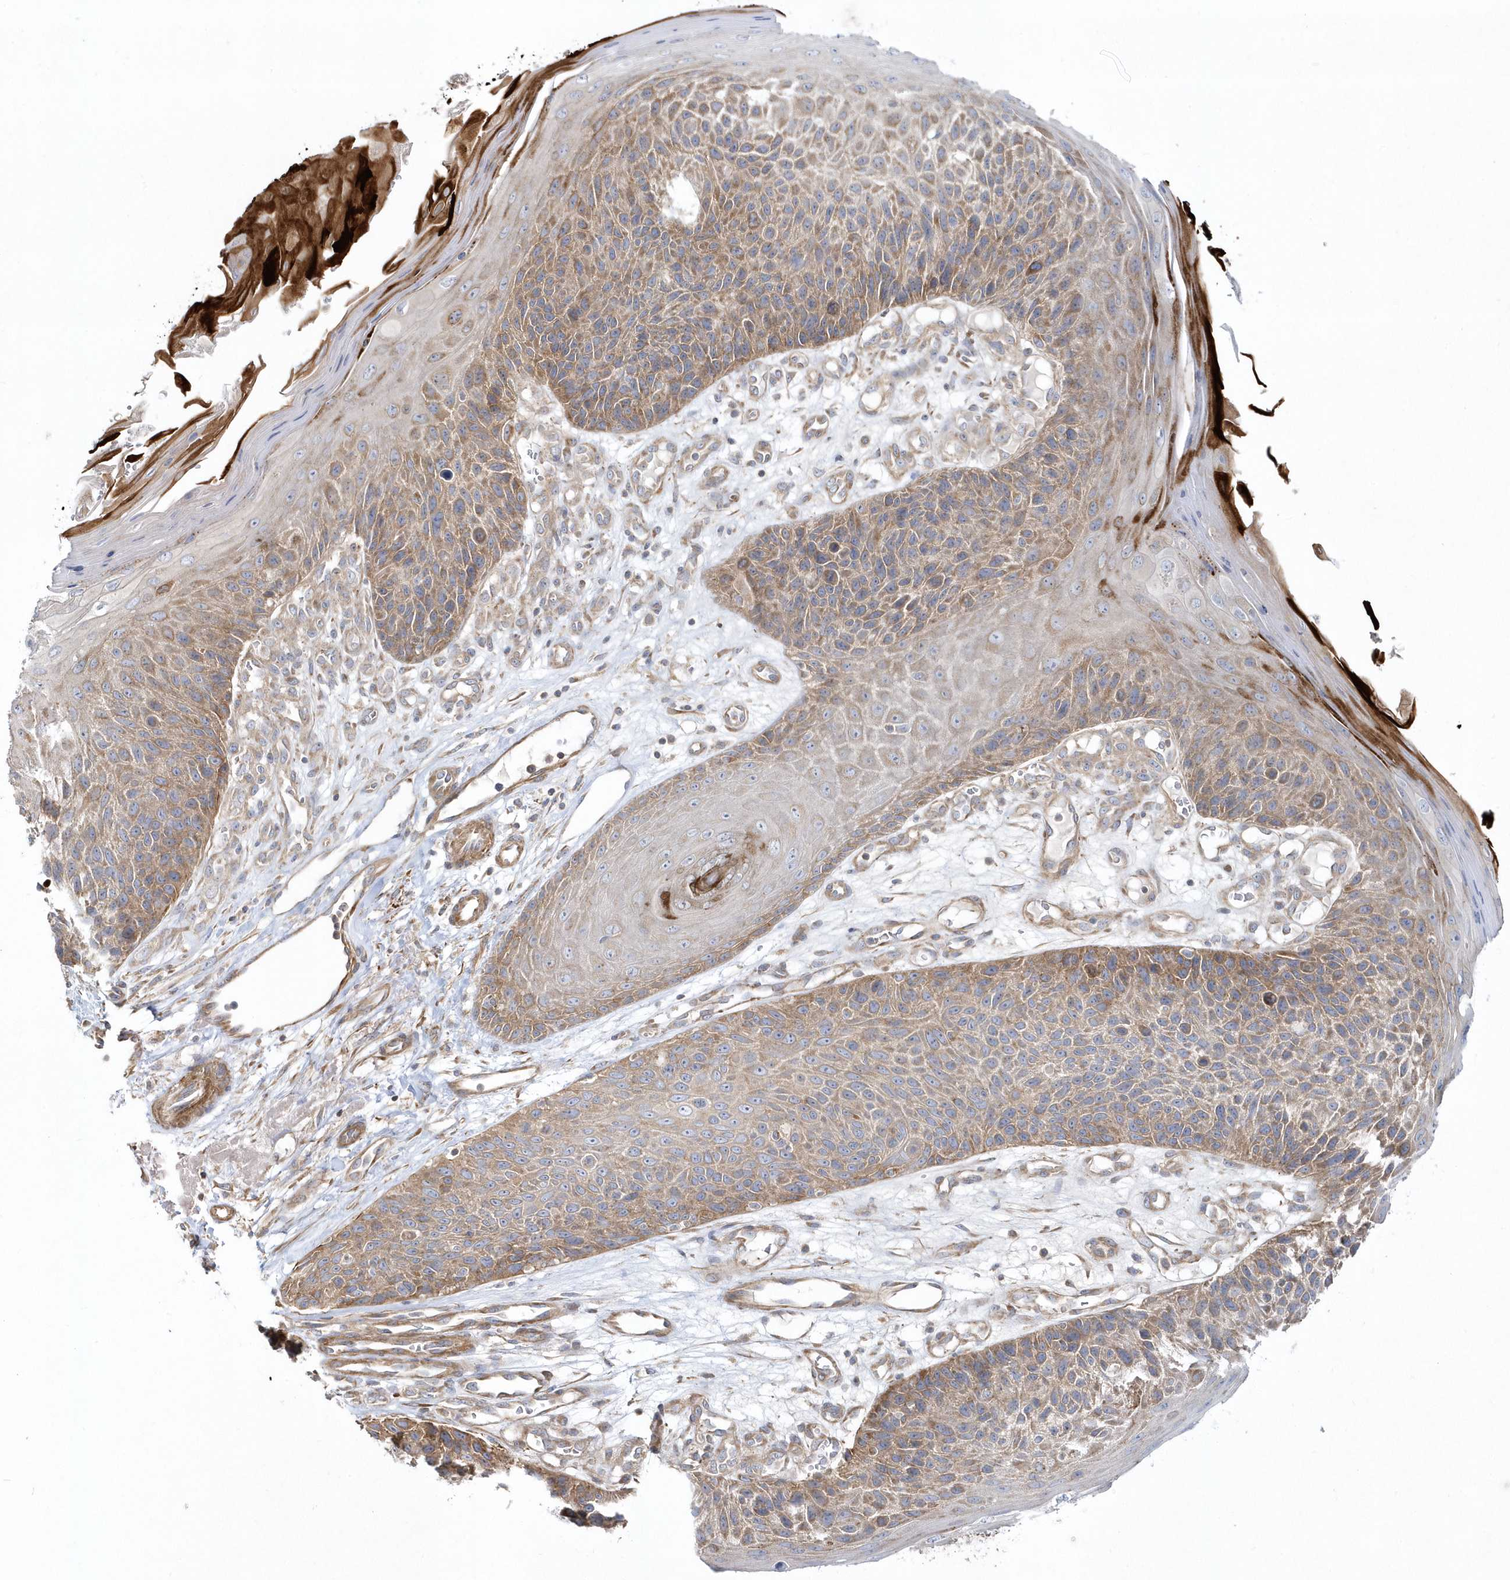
{"staining": {"intensity": "moderate", "quantity": "25%-75%", "location": "cytoplasmic/membranous"}, "tissue": "skin cancer", "cell_type": "Tumor cells", "image_type": "cancer", "snomed": [{"axis": "morphology", "description": "Squamous cell carcinoma, NOS"}, {"axis": "topography", "description": "Skin"}], "caption": "Human skin cancer stained with a brown dye exhibits moderate cytoplasmic/membranous positive staining in about 25%-75% of tumor cells.", "gene": "LEXM", "patient": {"sex": "female", "age": 88}}